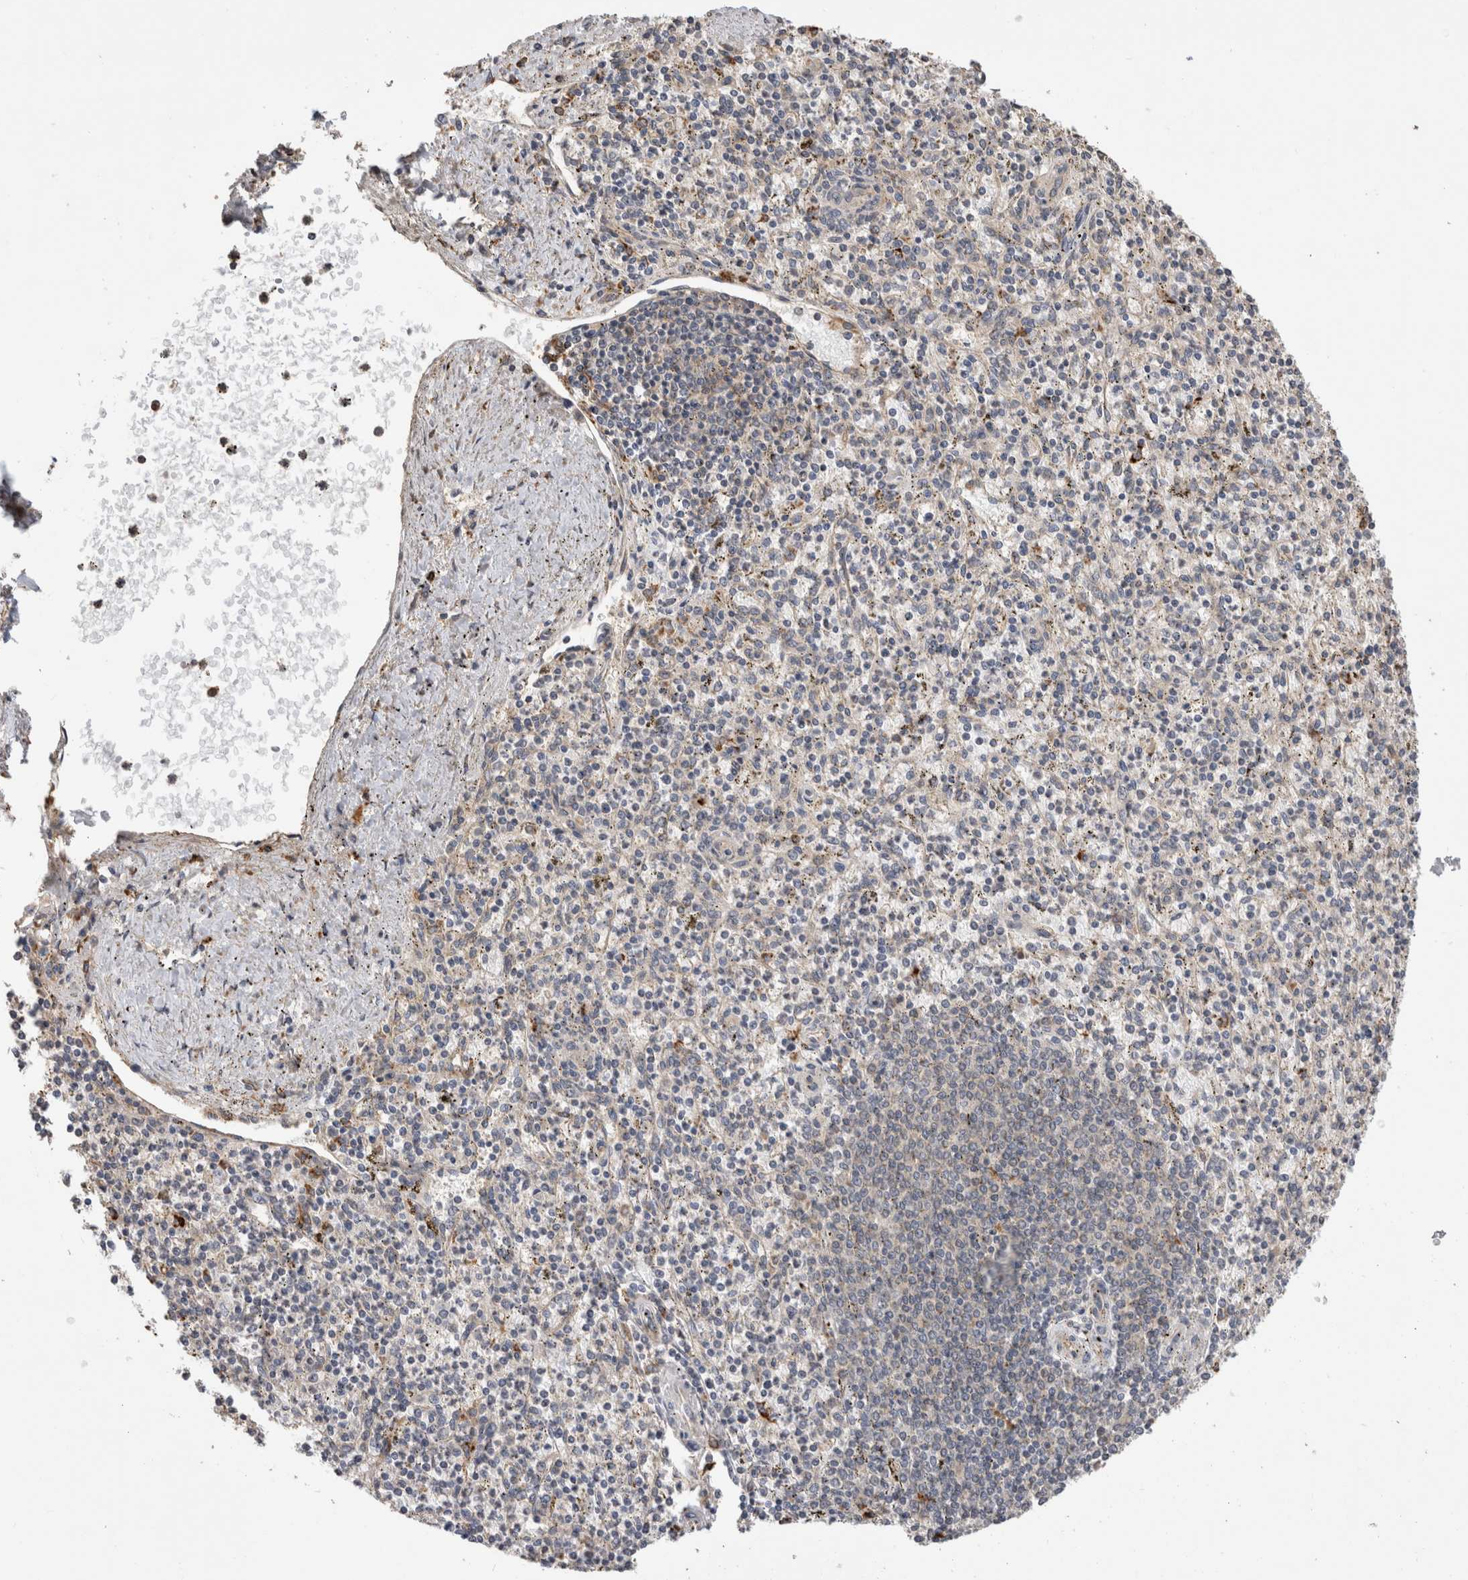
{"staining": {"intensity": "weak", "quantity": "<25%", "location": "cytoplasmic/membranous"}, "tissue": "spleen", "cell_type": "Cells in red pulp", "image_type": "normal", "snomed": [{"axis": "morphology", "description": "Normal tissue, NOS"}, {"axis": "topography", "description": "Spleen"}], "caption": "High power microscopy image of an immunohistochemistry (IHC) image of normal spleen, revealing no significant staining in cells in red pulp.", "gene": "CLIP1", "patient": {"sex": "male", "age": 72}}